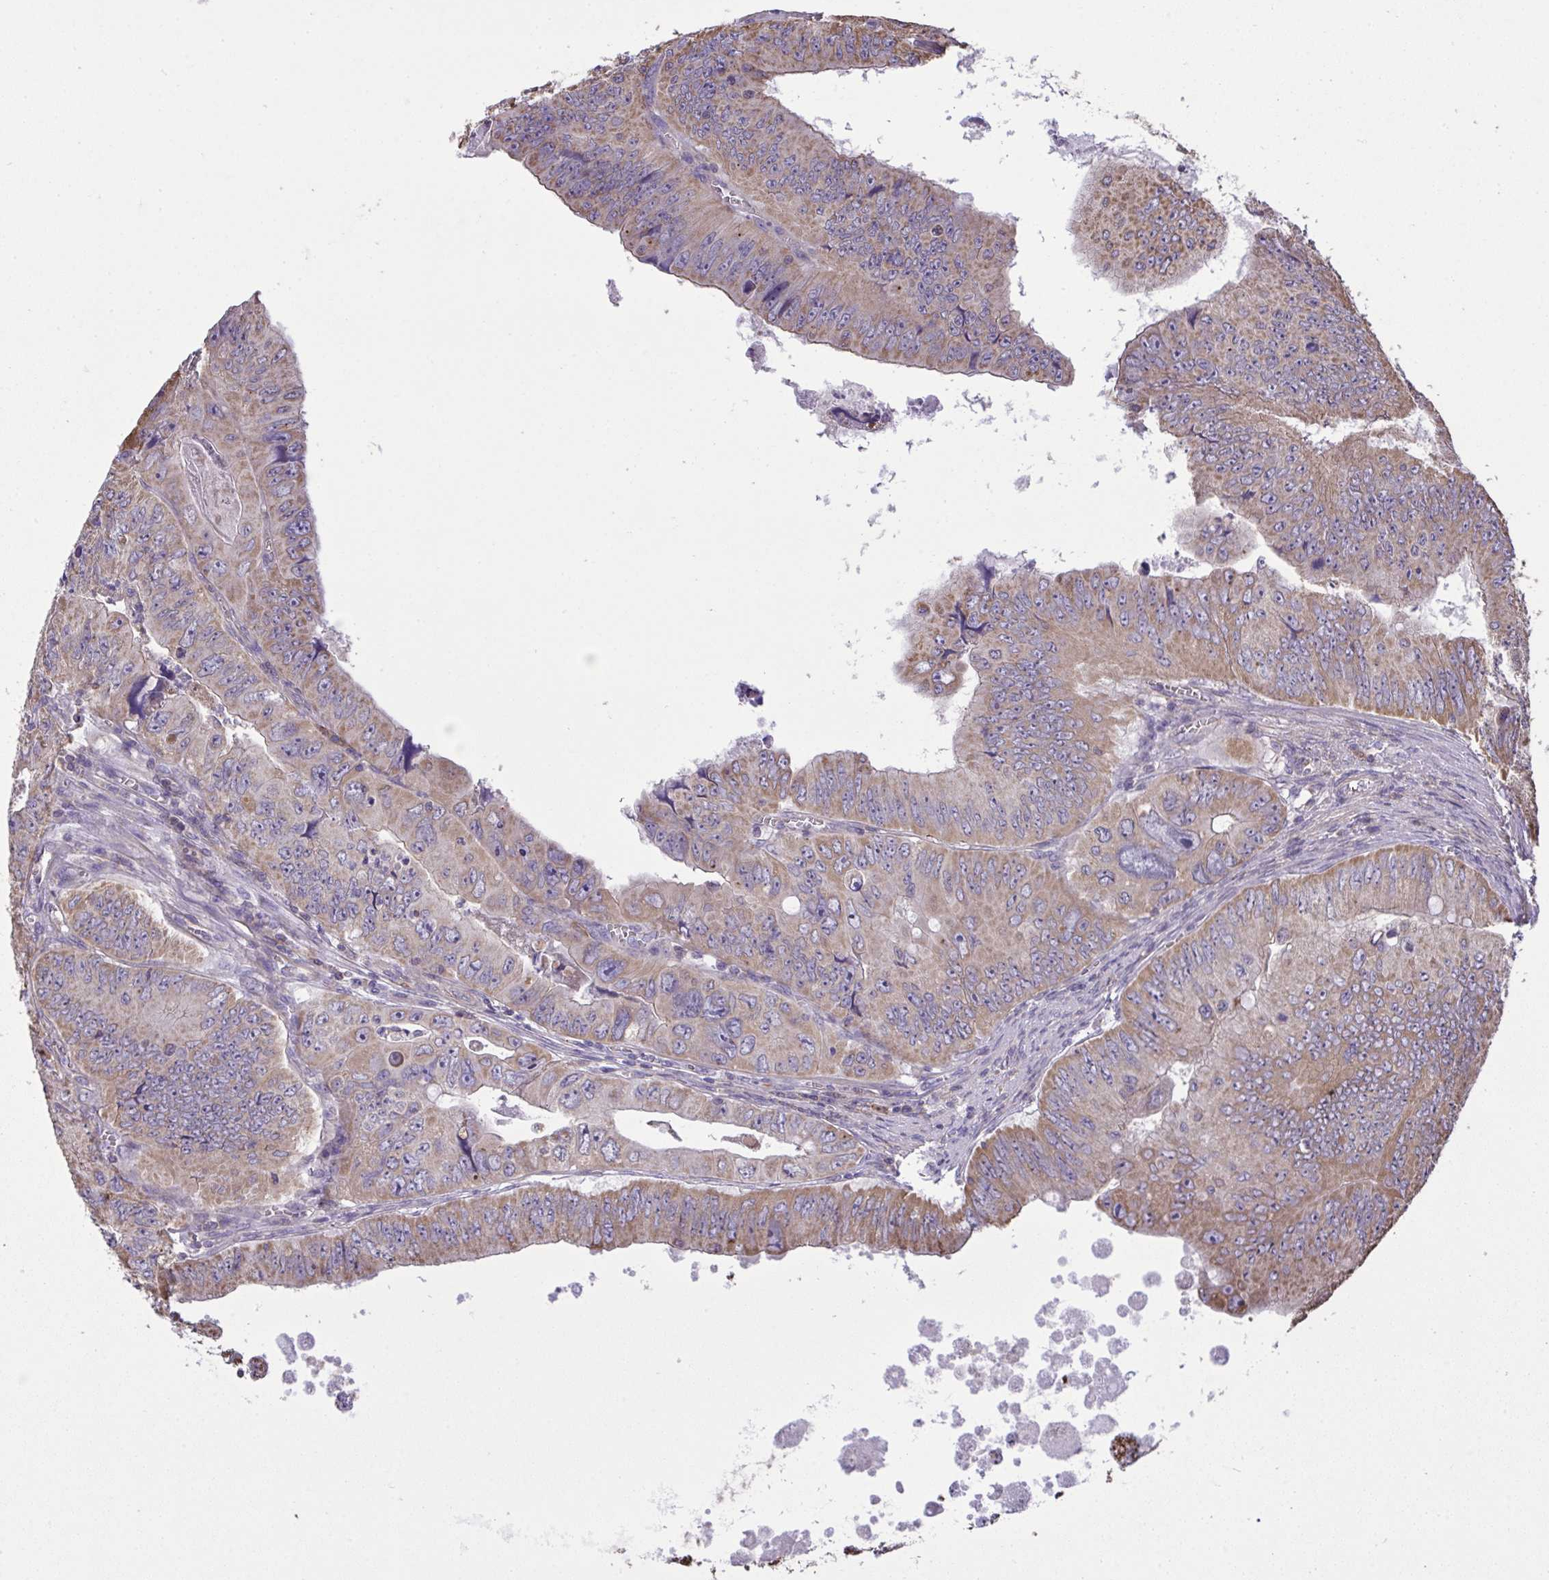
{"staining": {"intensity": "weak", "quantity": ">75%", "location": "cytoplasmic/membranous"}, "tissue": "colorectal cancer", "cell_type": "Tumor cells", "image_type": "cancer", "snomed": [{"axis": "morphology", "description": "Adenocarcinoma, NOS"}, {"axis": "topography", "description": "Colon"}], "caption": "Tumor cells demonstrate low levels of weak cytoplasmic/membranous expression in about >75% of cells in human colorectal cancer (adenocarcinoma).", "gene": "PPM1H", "patient": {"sex": "female", "age": 84}}